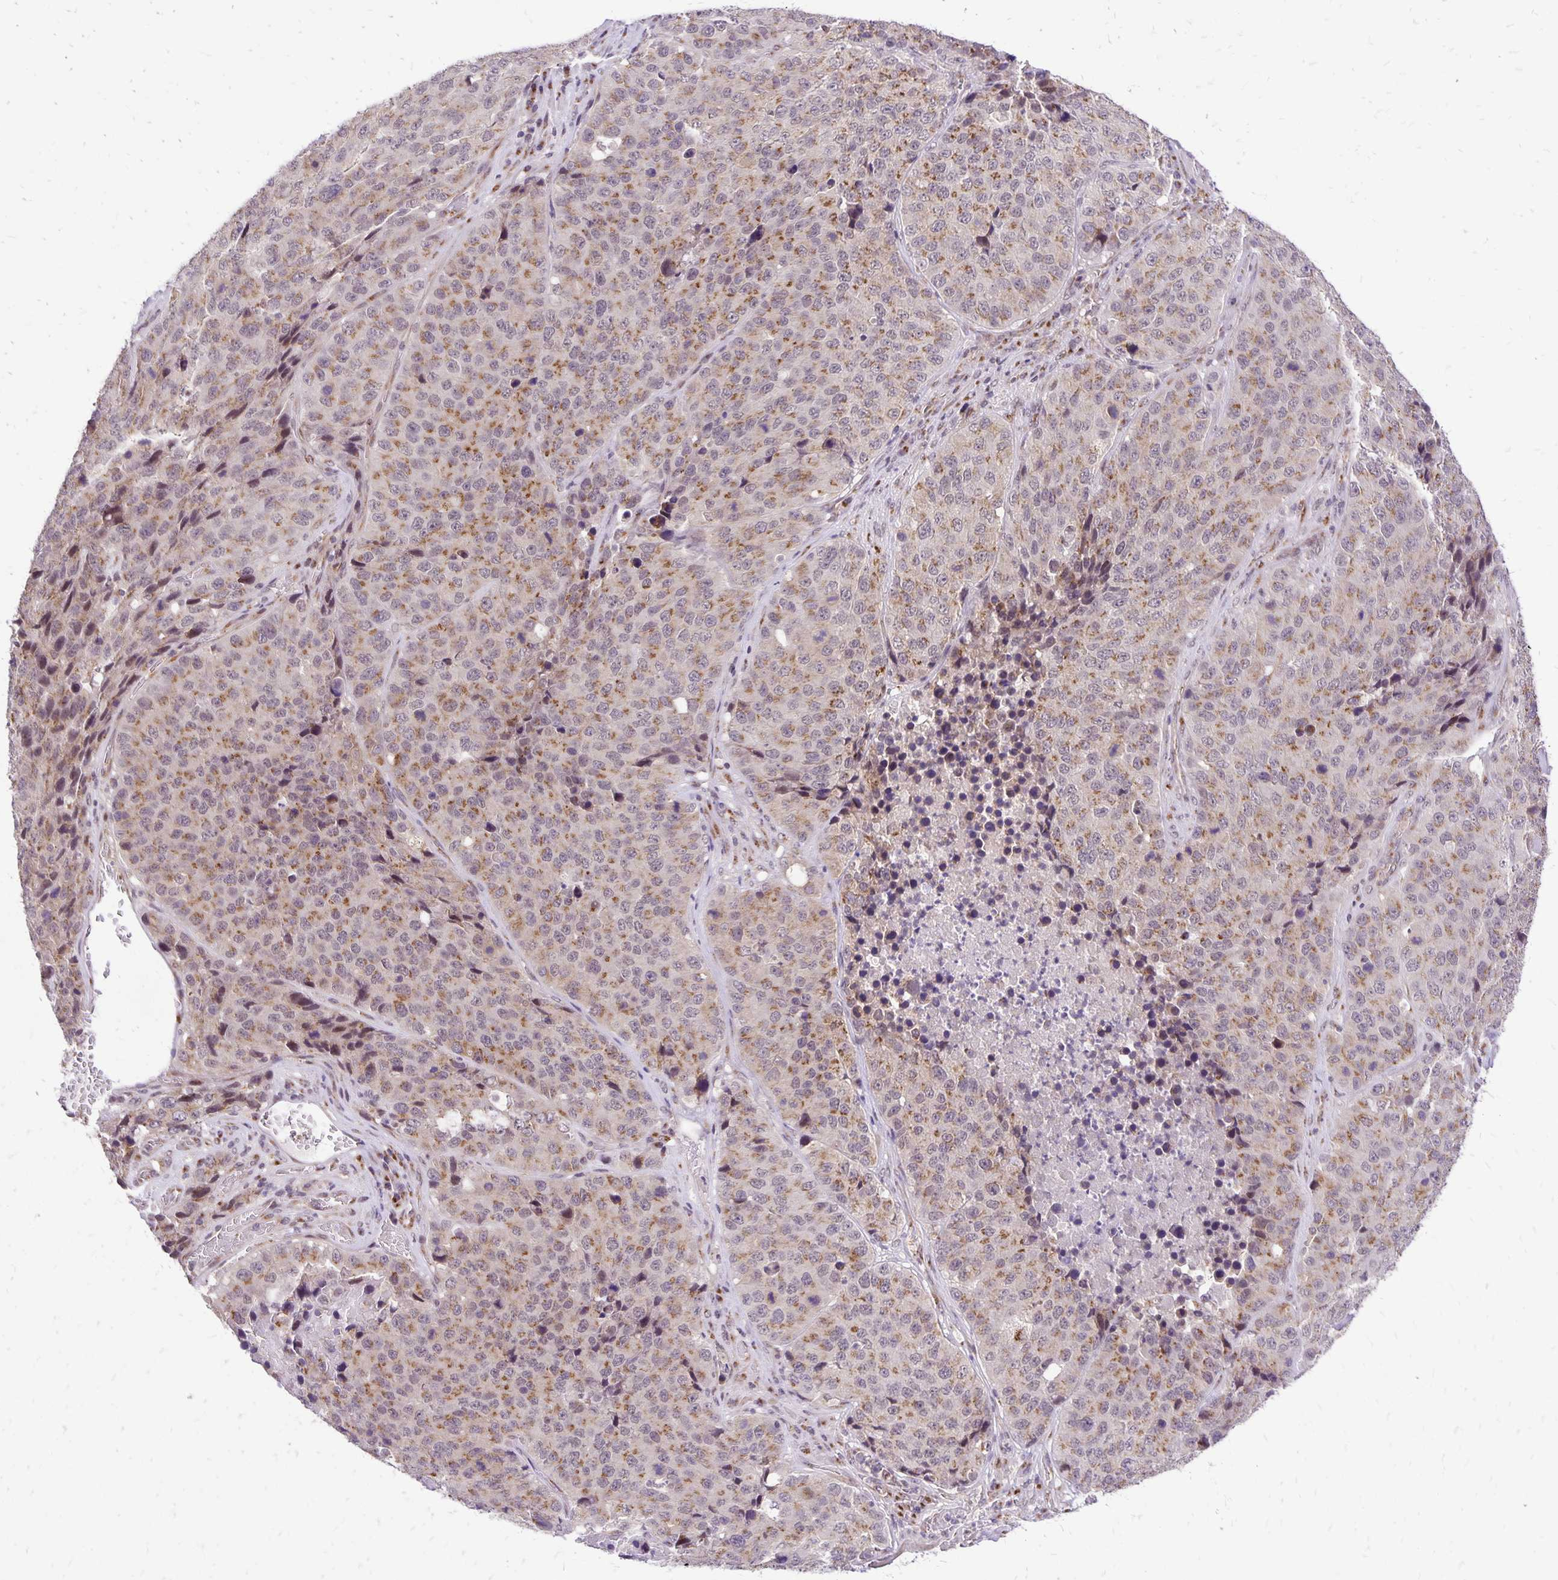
{"staining": {"intensity": "moderate", "quantity": ">75%", "location": "cytoplasmic/membranous"}, "tissue": "stomach cancer", "cell_type": "Tumor cells", "image_type": "cancer", "snomed": [{"axis": "morphology", "description": "Adenocarcinoma, NOS"}, {"axis": "topography", "description": "Stomach"}], "caption": "The micrograph exhibits immunohistochemical staining of stomach adenocarcinoma. There is moderate cytoplasmic/membranous positivity is present in about >75% of tumor cells.", "gene": "GOLGA5", "patient": {"sex": "male", "age": 71}}